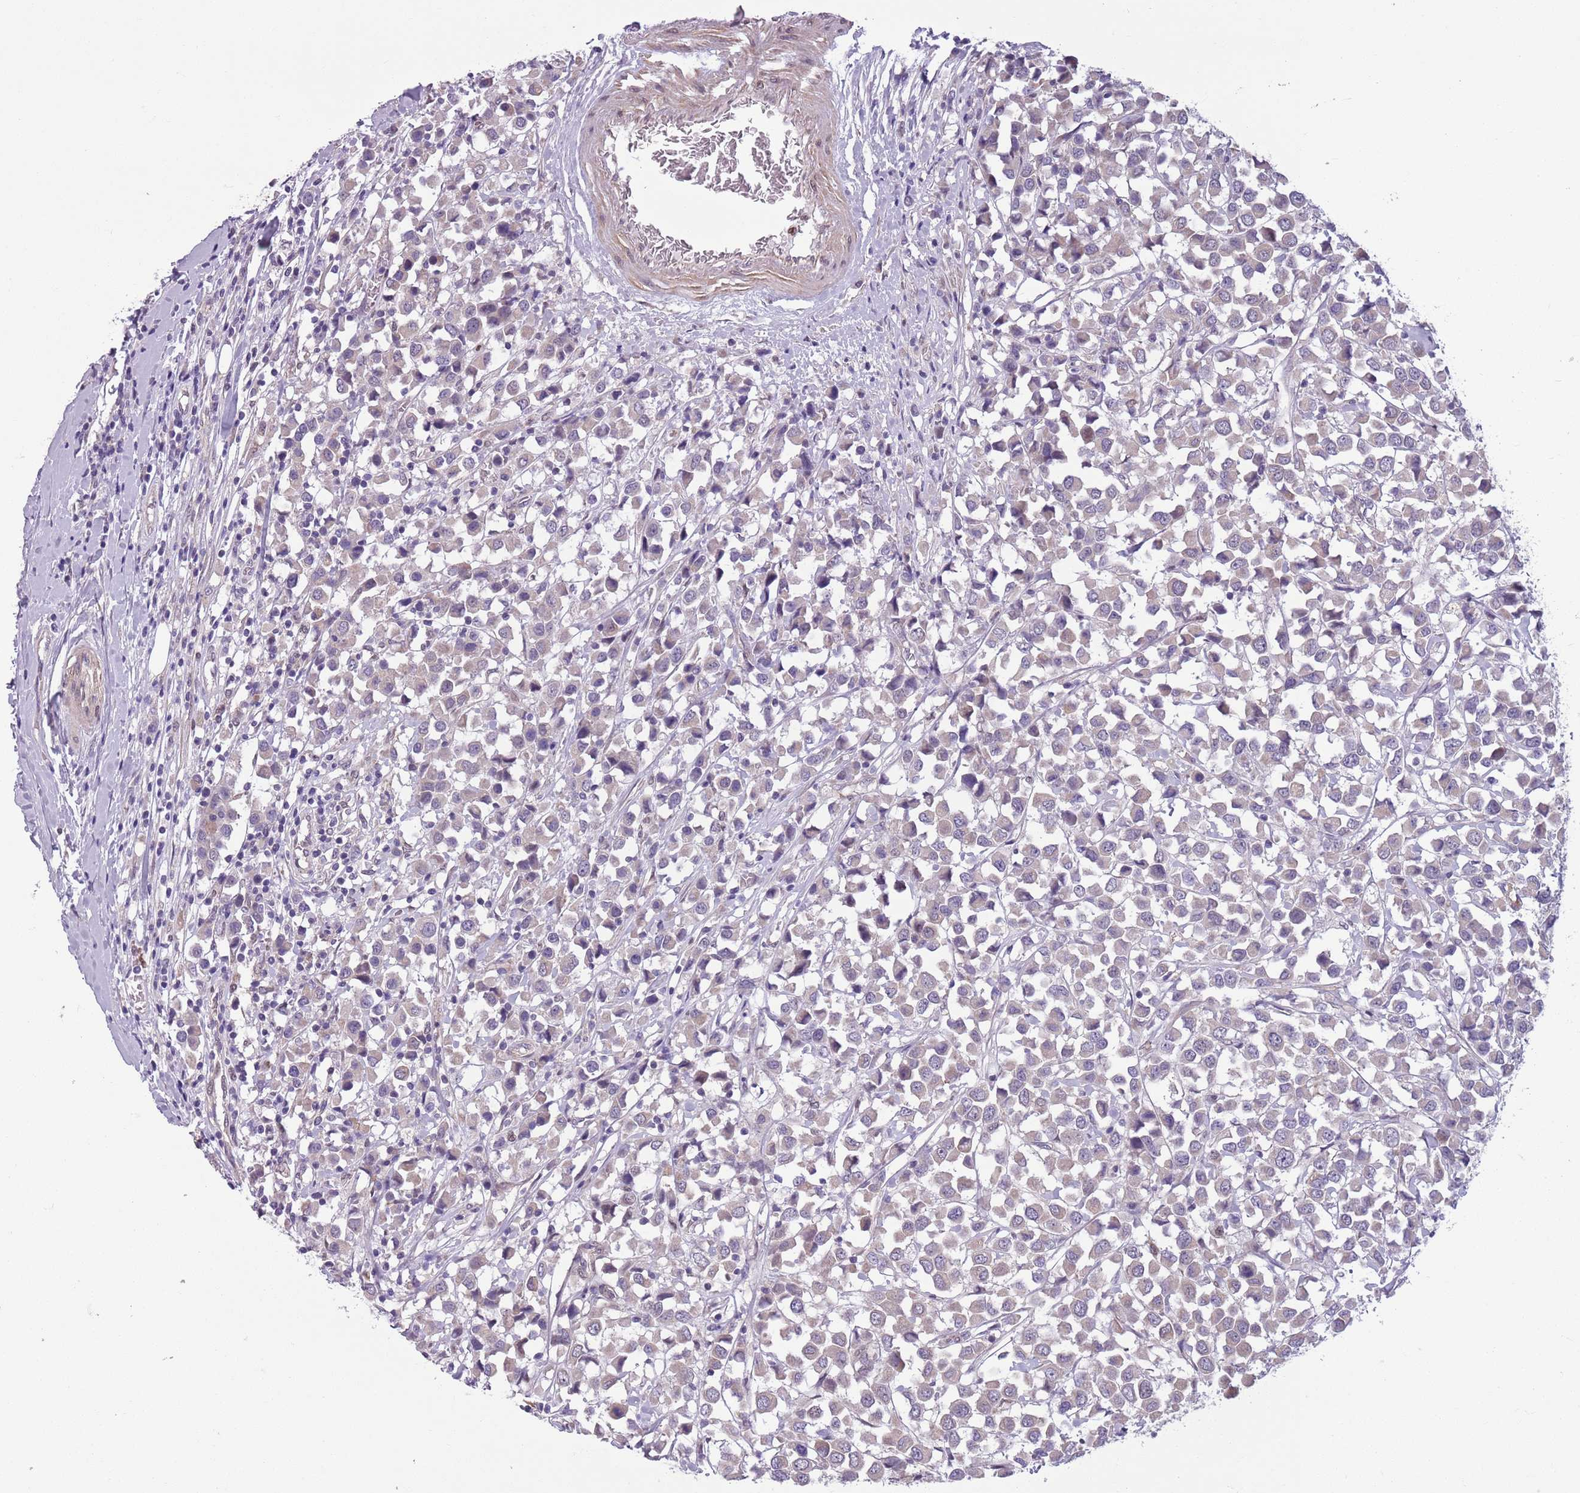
{"staining": {"intensity": "weak", "quantity": "<25%", "location": "cytoplasmic/membranous"}, "tissue": "breast cancer", "cell_type": "Tumor cells", "image_type": "cancer", "snomed": [{"axis": "morphology", "description": "Duct carcinoma"}, {"axis": "topography", "description": "Breast"}], "caption": "This is an immunohistochemistry photomicrograph of breast cancer (infiltrating ductal carcinoma). There is no expression in tumor cells.", "gene": "ADCY7", "patient": {"sex": "female", "age": 61}}